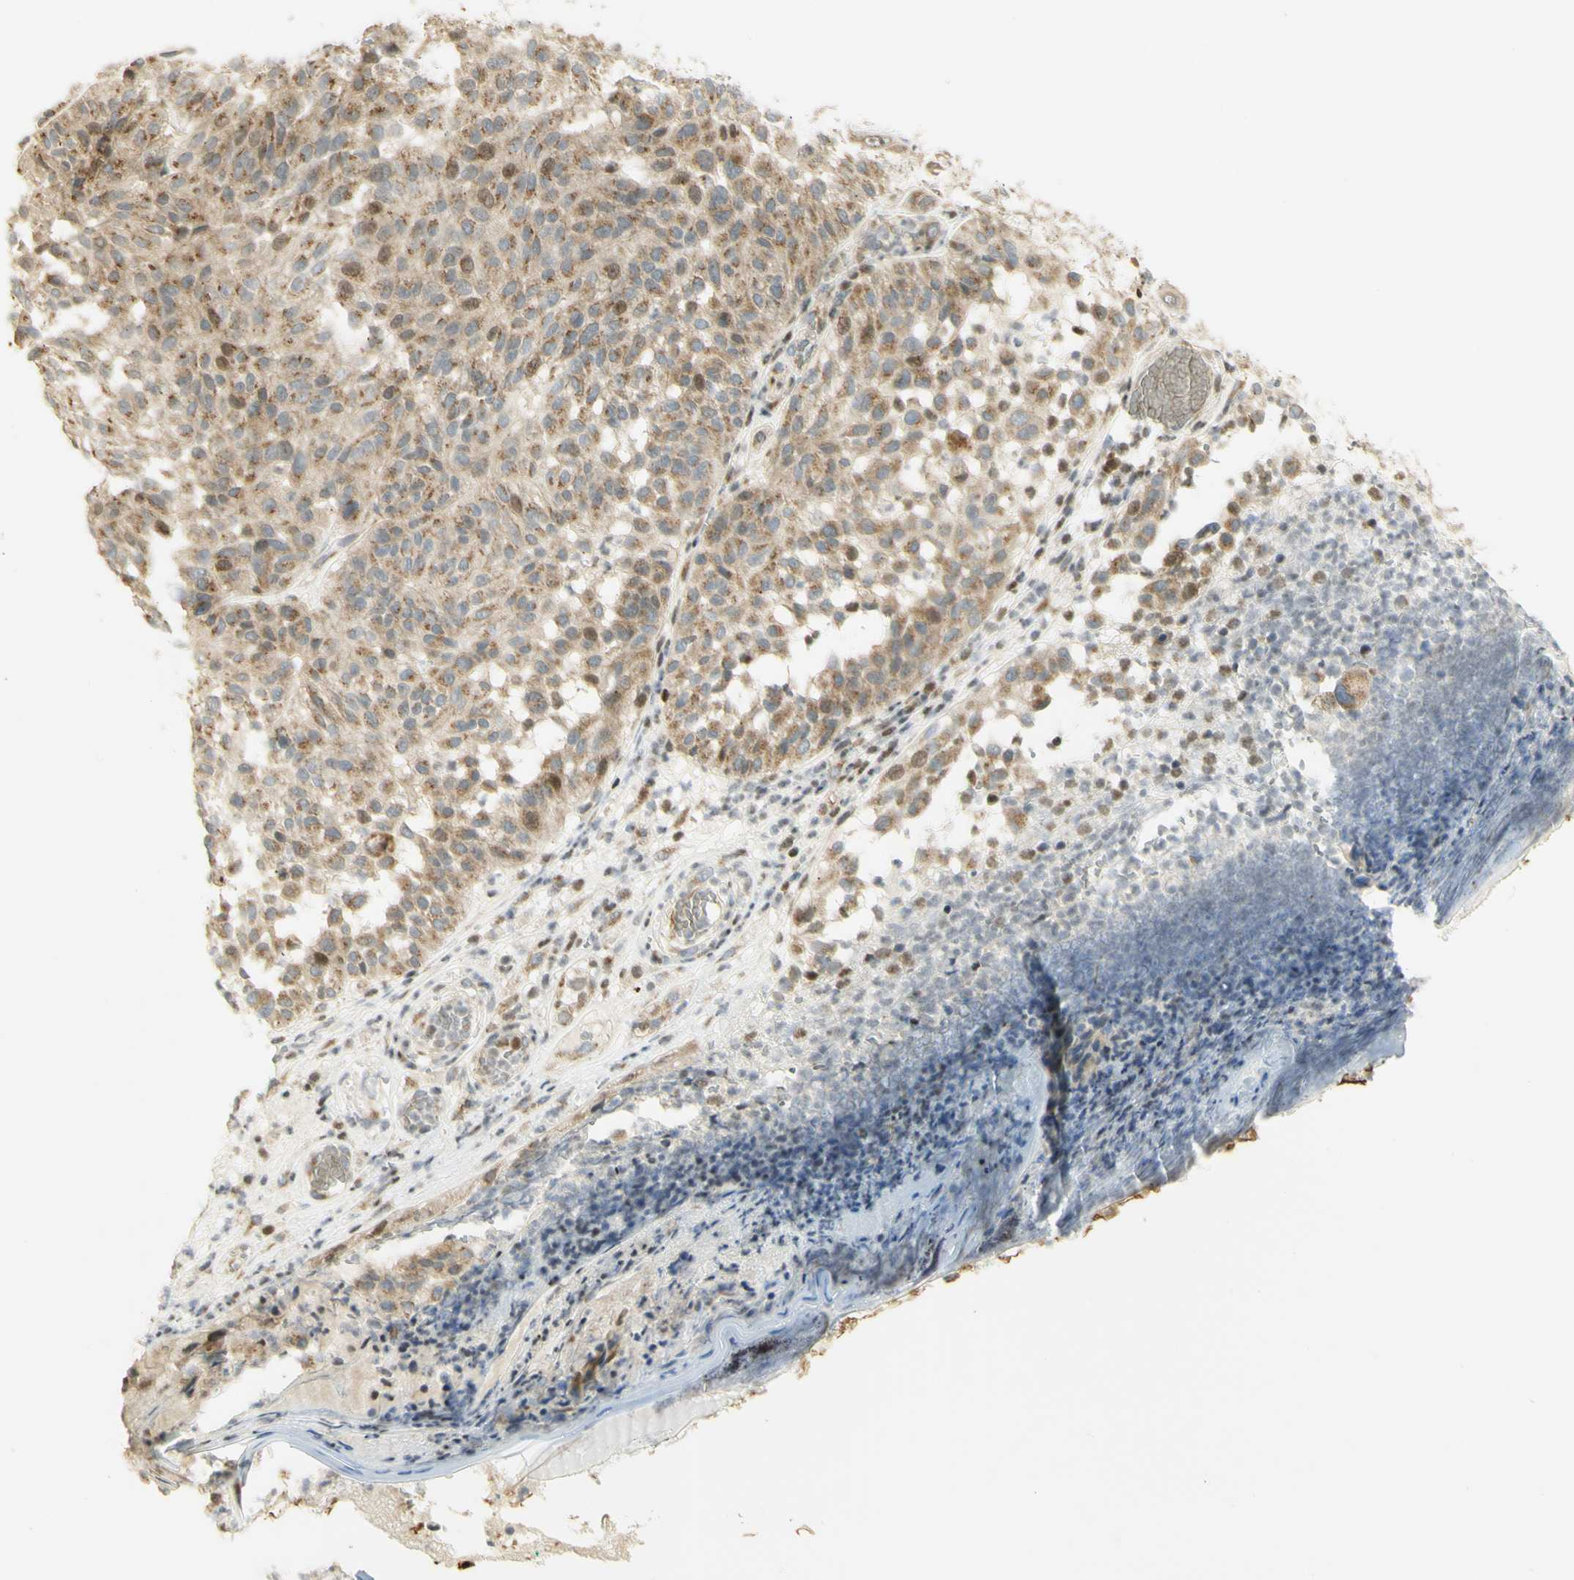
{"staining": {"intensity": "moderate", "quantity": ">75%", "location": "cytoplasmic/membranous,nuclear"}, "tissue": "melanoma", "cell_type": "Tumor cells", "image_type": "cancer", "snomed": [{"axis": "morphology", "description": "Malignant melanoma, NOS"}, {"axis": "topography", "description": "Skin"}], "caption": "A brown stain highlights moderate cytoplasmic/membranous and nuclear expression of a protein in melanoma tumor cells.", "gene": "KIF11", "patient": {"sex": "female", "age": 46}}